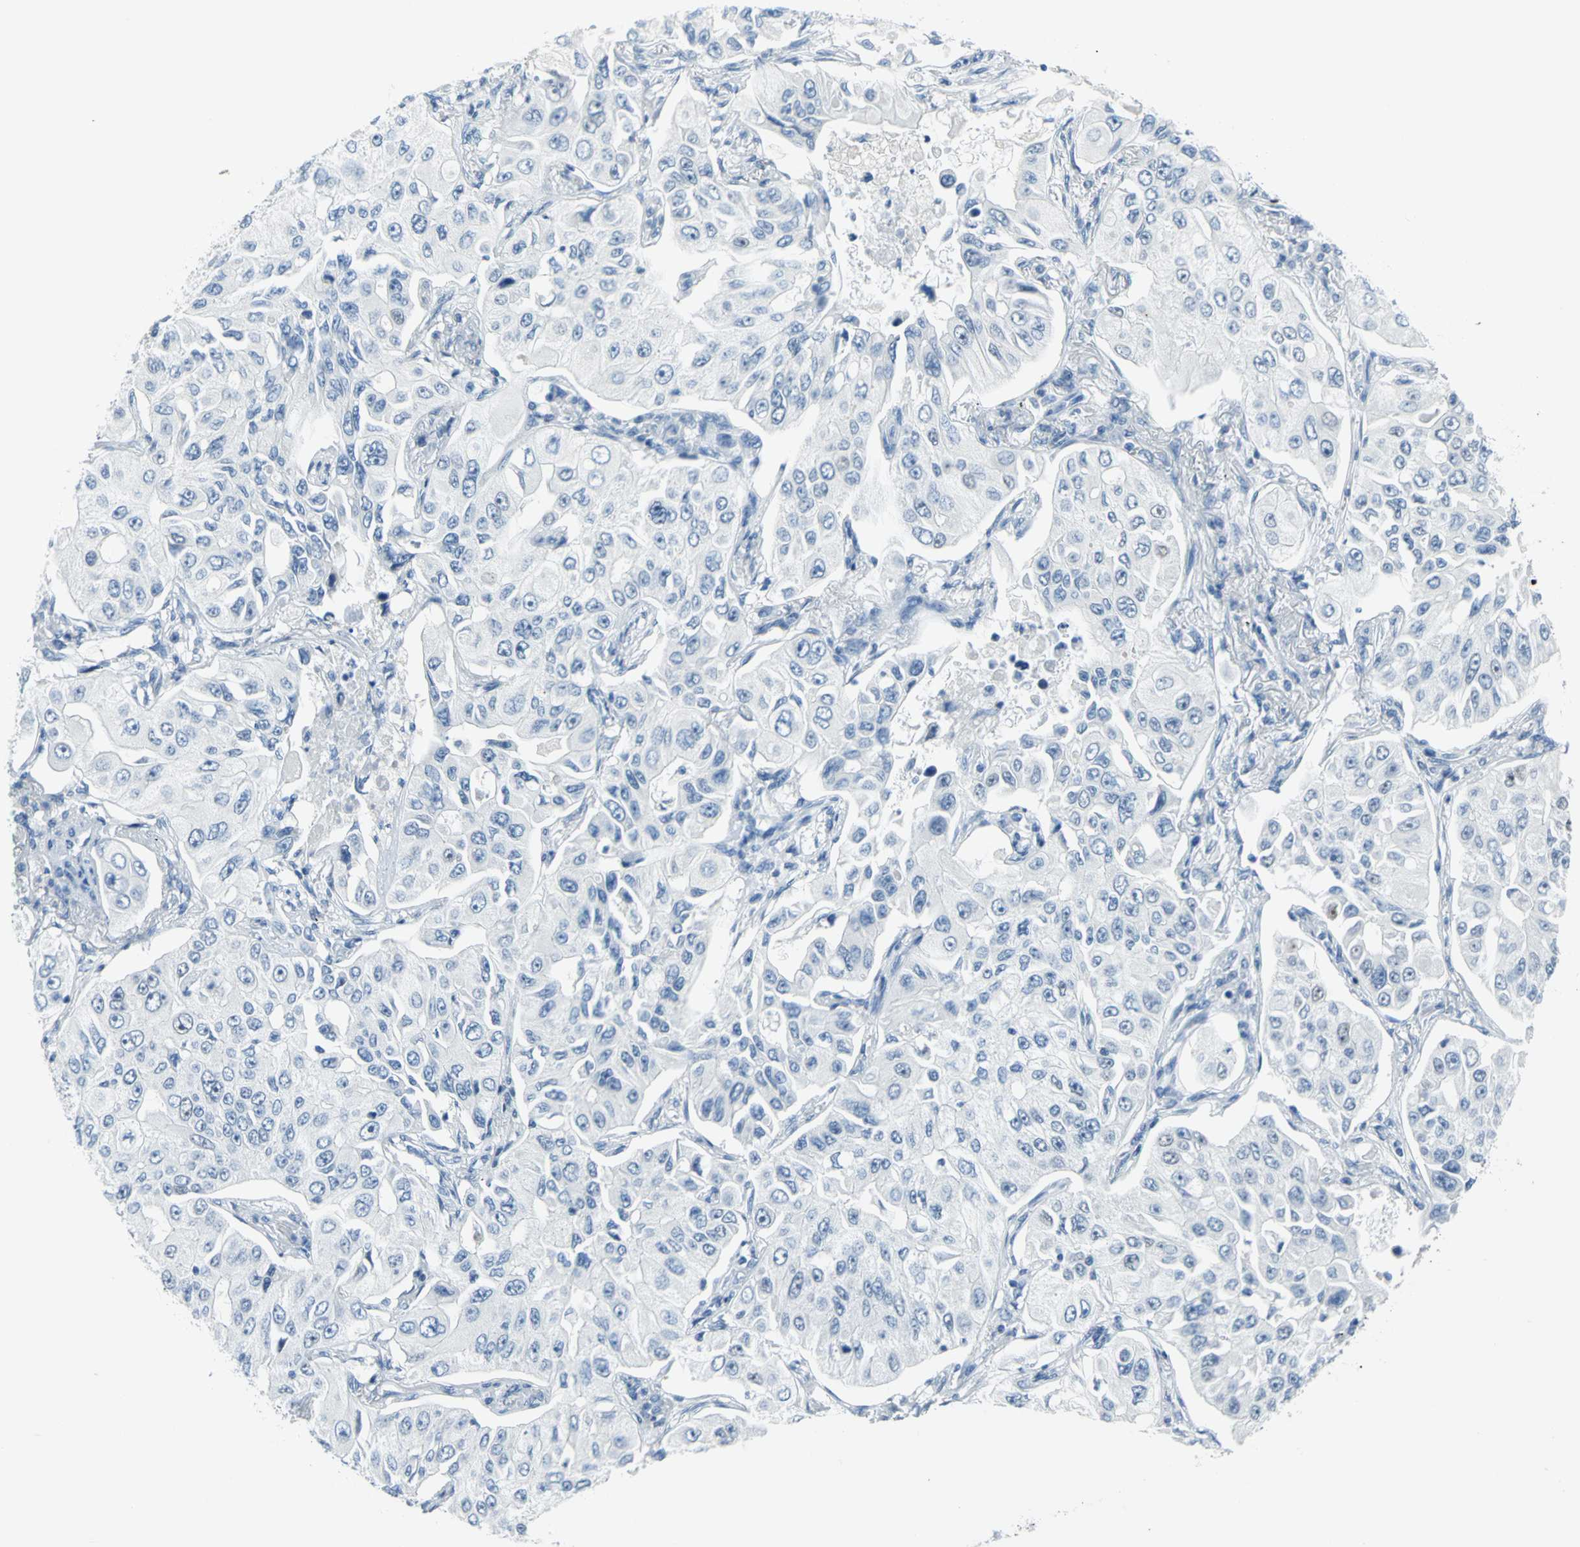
{"staining": {"intensity": "negative", "quantity": "none", "location": "none"}, "tissue": "lung cancer", "cell_type": "Tumor cells", "image_type": "cancer", "snomed": [{"axis": "morphology", "description": "Adenocarcinoma, NOS"}, {"axis": "topography", "description": "Lung"}], "caption": "Lung adenocarcinoma was stained to show a protein in brown. There is no significant positivity in tumor cells. (DAB (3,3'-diaminobenzidine) IHC with hematoxylin counter stain).", "gene": "MCM3", "patient": {"sex": "male", "age": 84}}